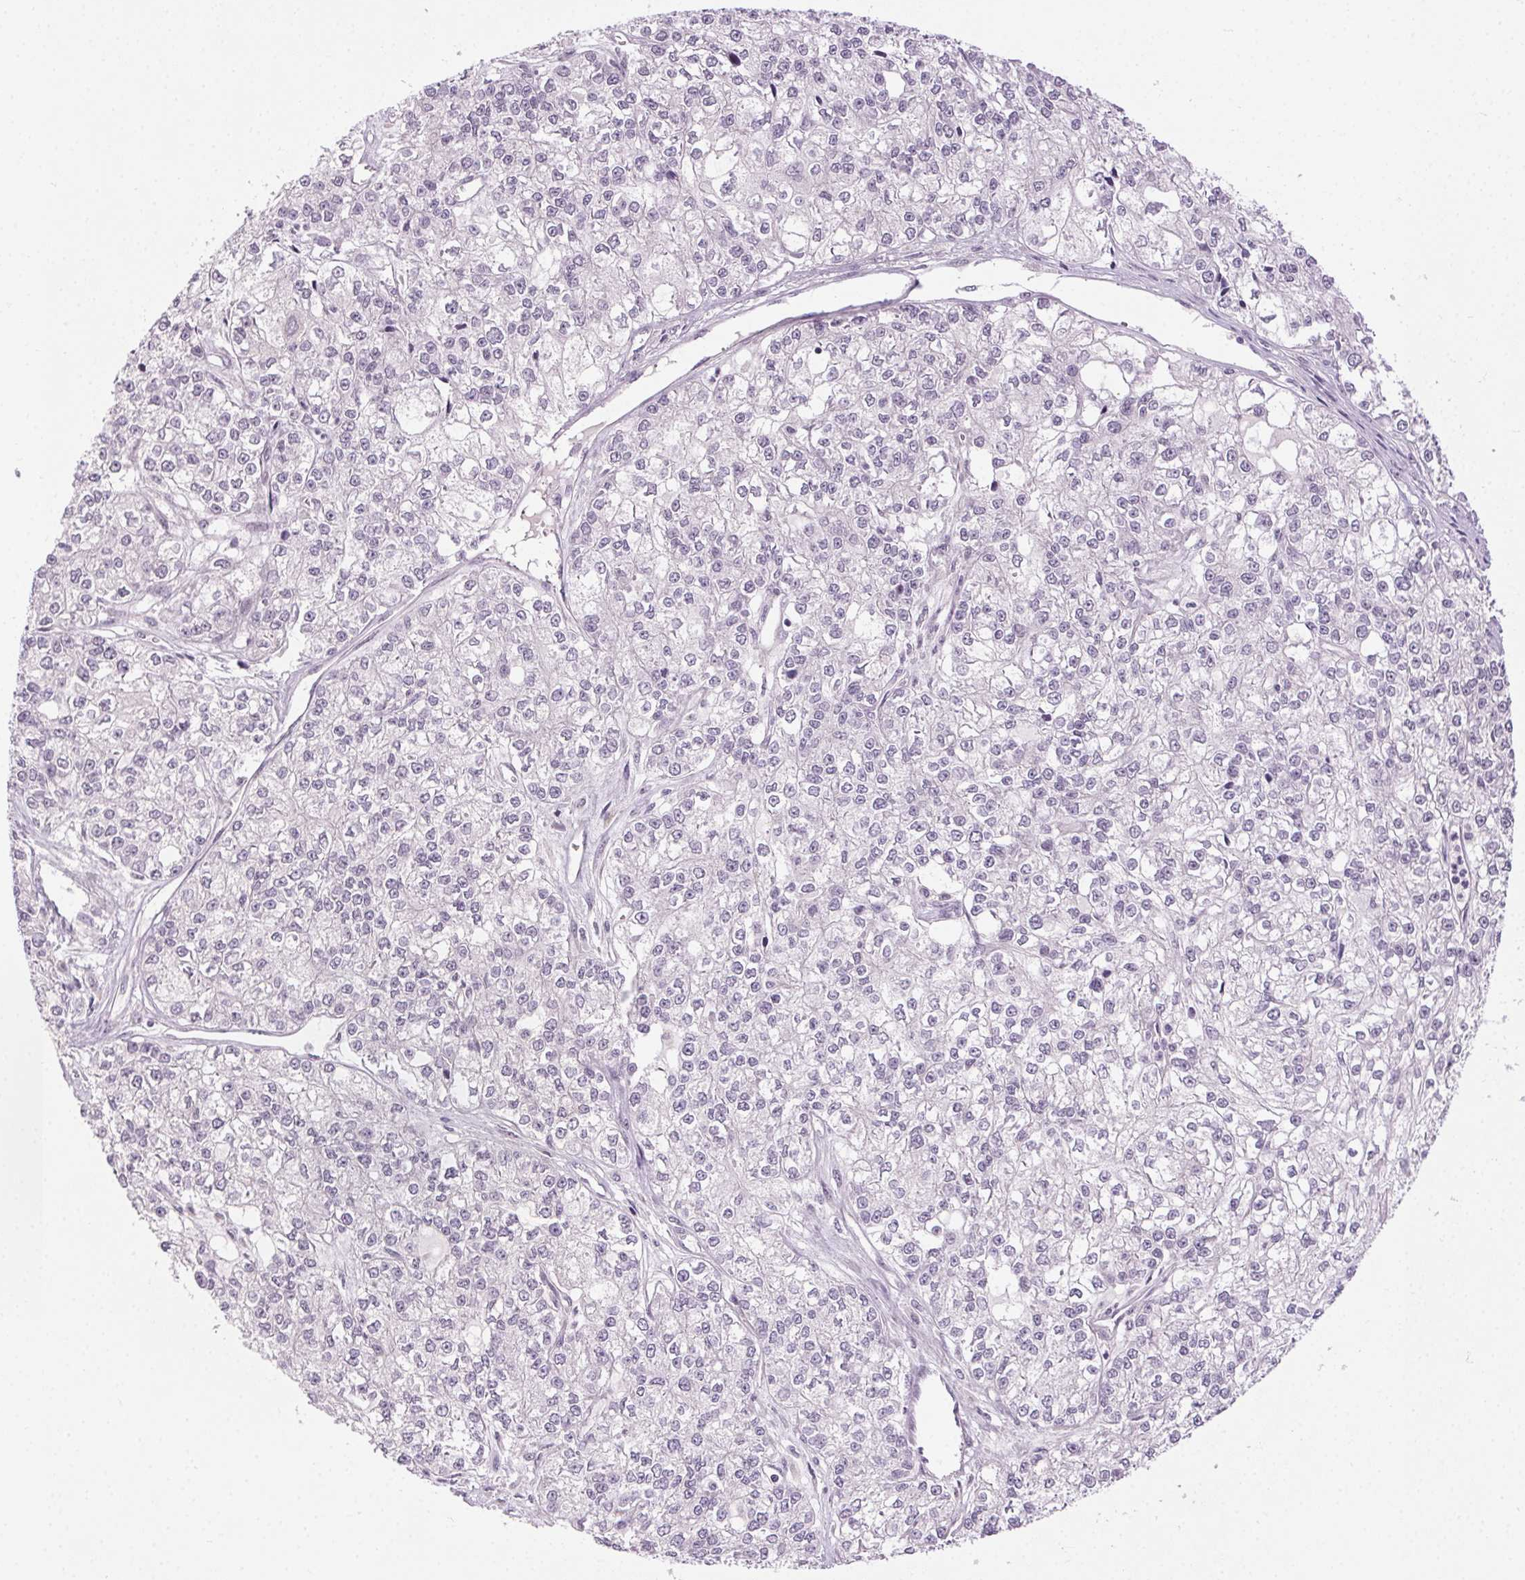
{"staining": {"intensity": "negative", "quantity": "none", "location": "none"}, "tissue": "ovarian cancer", "cell_type": "Tumor cells", "image_type": "cancer", "snomed": [{"axis": "morphology", "description": "Carcinoma, endometroid"}, {"axis": "topography", "description": "Ovary"}], "caption": "A micrograph of endometroid carcinoma (ovarian) stained for a protein displays no brown staining in tumor cells.", "gene": "FAM168A", "patient": {"sex": "female", "age": 64}}